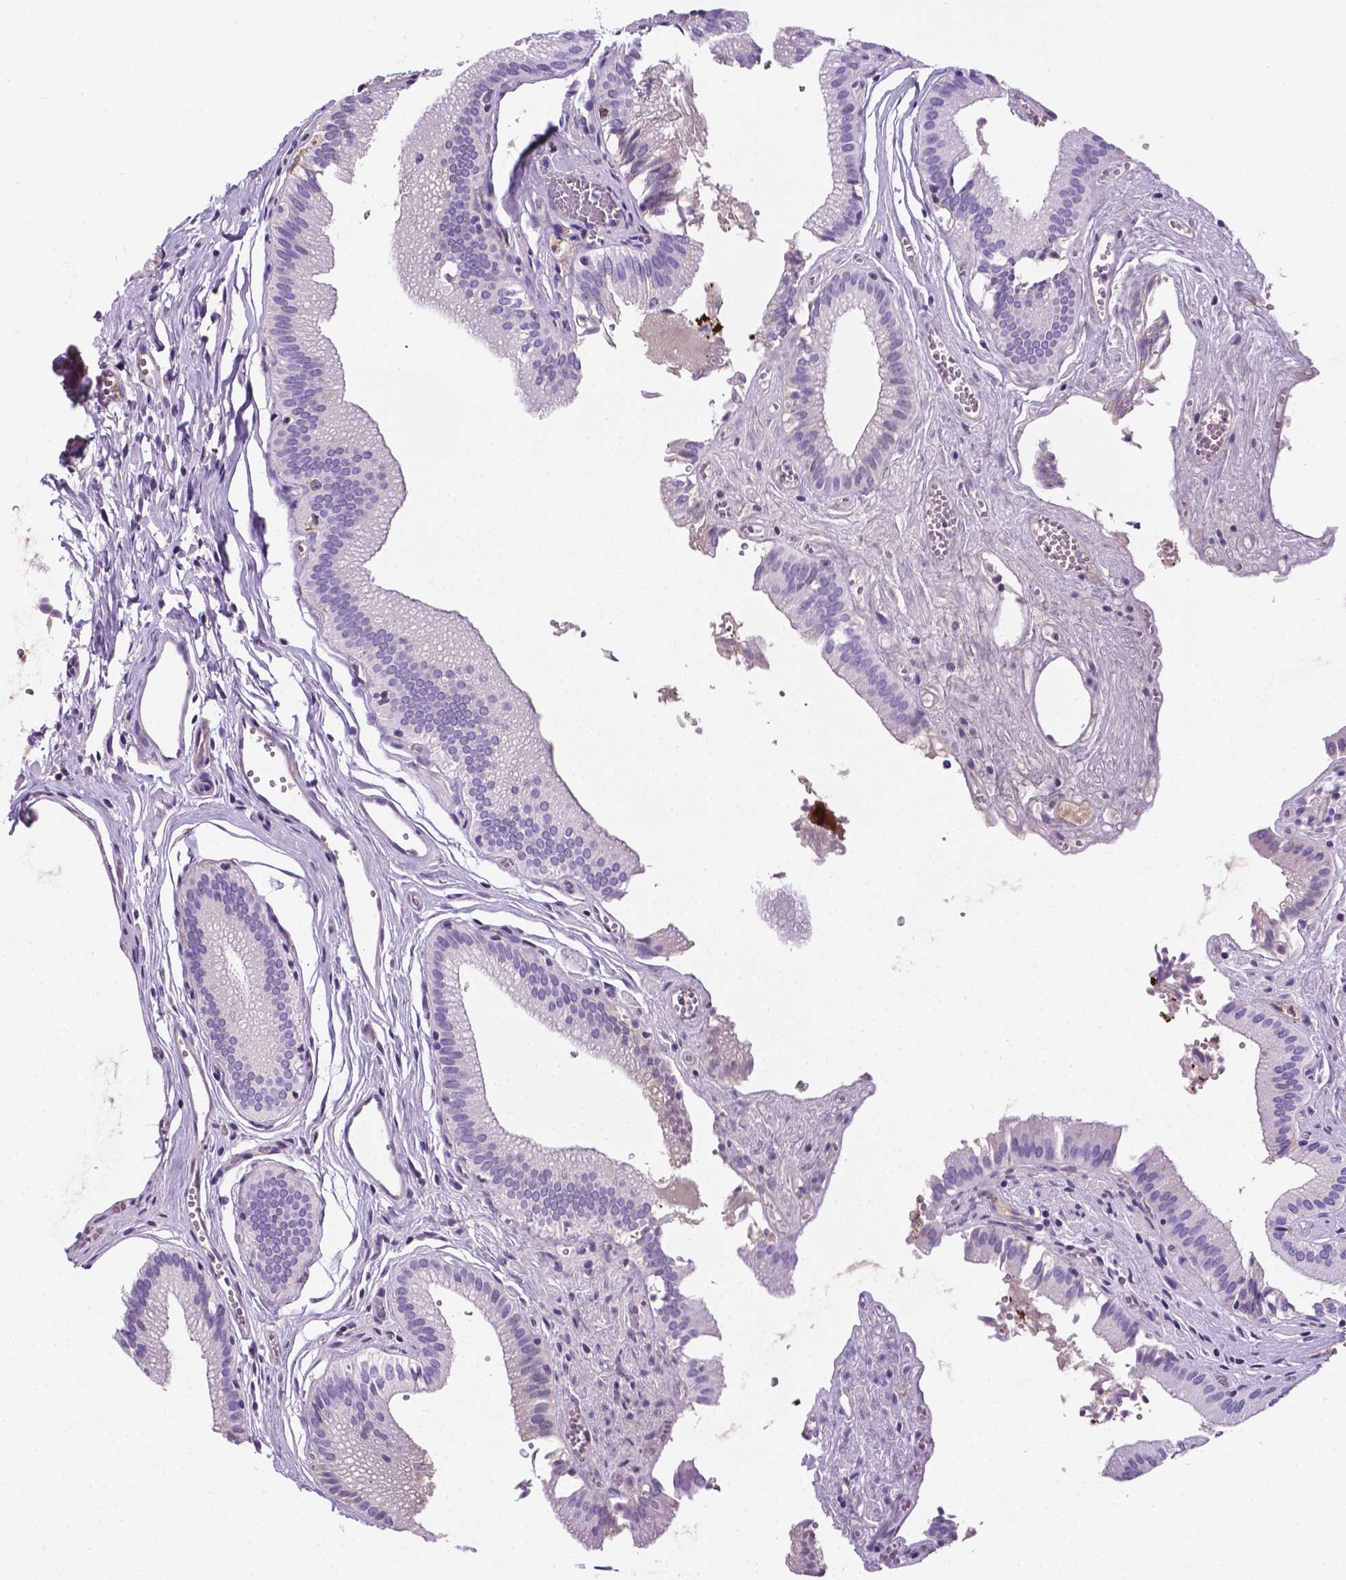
{"staining": {"intensity": "negative", "quantity": "none", "location": "none"}, "tissue": "gallbladder", "cell_type": "Glandular cells", "image_type": "normal", "snomed": [{"axis": "morphology", "description": "Normal tissue, NOS"}, {"axis": "topography", "description": "Gallbladder"}, {"axis": "topography", "description": "Peripheral nerve tissue"}], "caption": "There is no significant expression in glandular cells of gallbladder. Nuclei are stained in blue.", "gene": "APOE", "patient": {"sex": "male", "age": 17}}